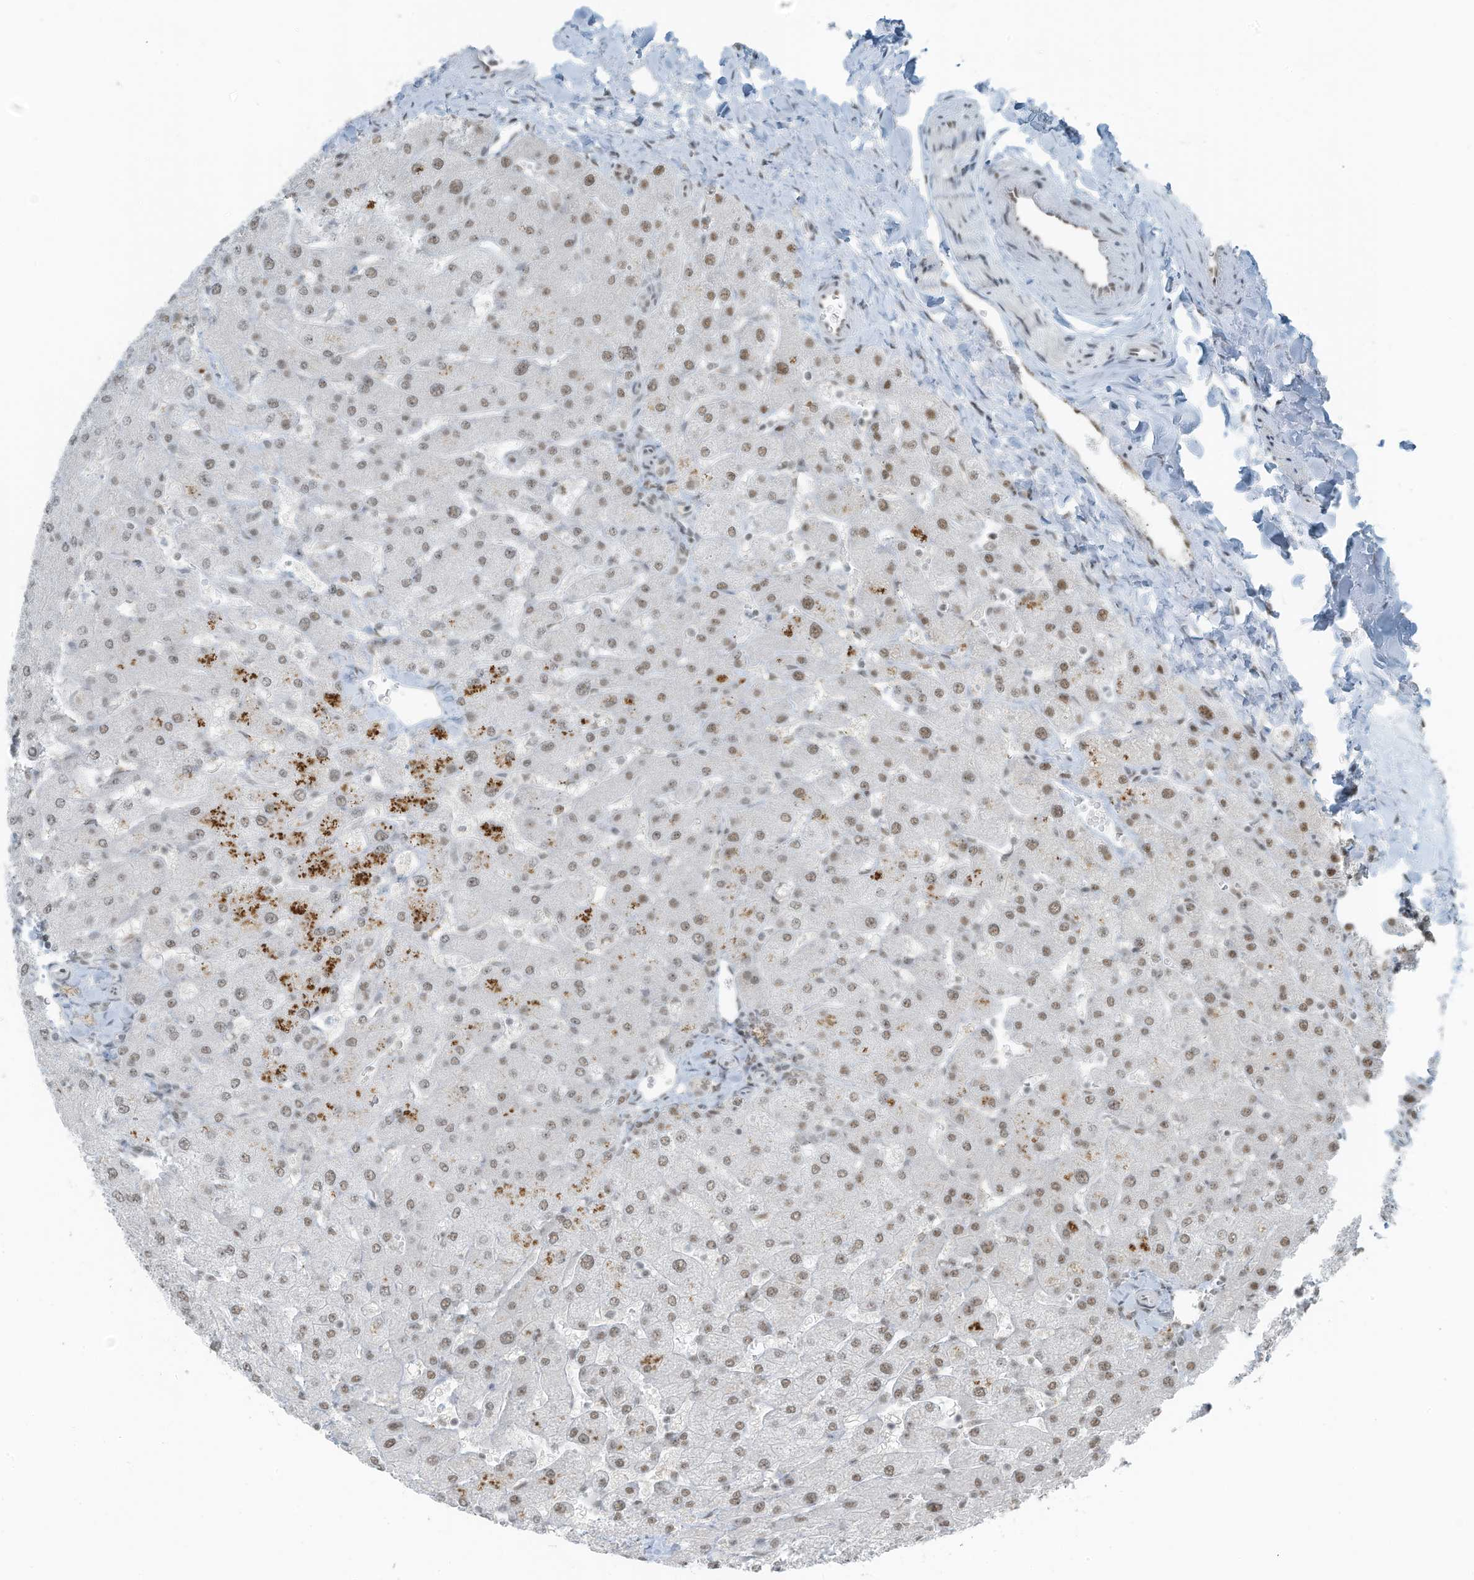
{"staining": {"intensity": "negative", "quantity": "none", "location": "none"}, "tissue": "liver", "cell_type": "Cholangiocytes", "image_type": "normal", "snomed": [{"axis": "morphology", "description": "Normal tissue, NOS"}, {"axis": "topography", "description": "Liver"}], "caption": "Immunohistochemical staining of unremarkable liver shows no significant expression in cholangiocytes.", "gene": "WRNIP1", "patient": {"sex": "male", "age": 55}}